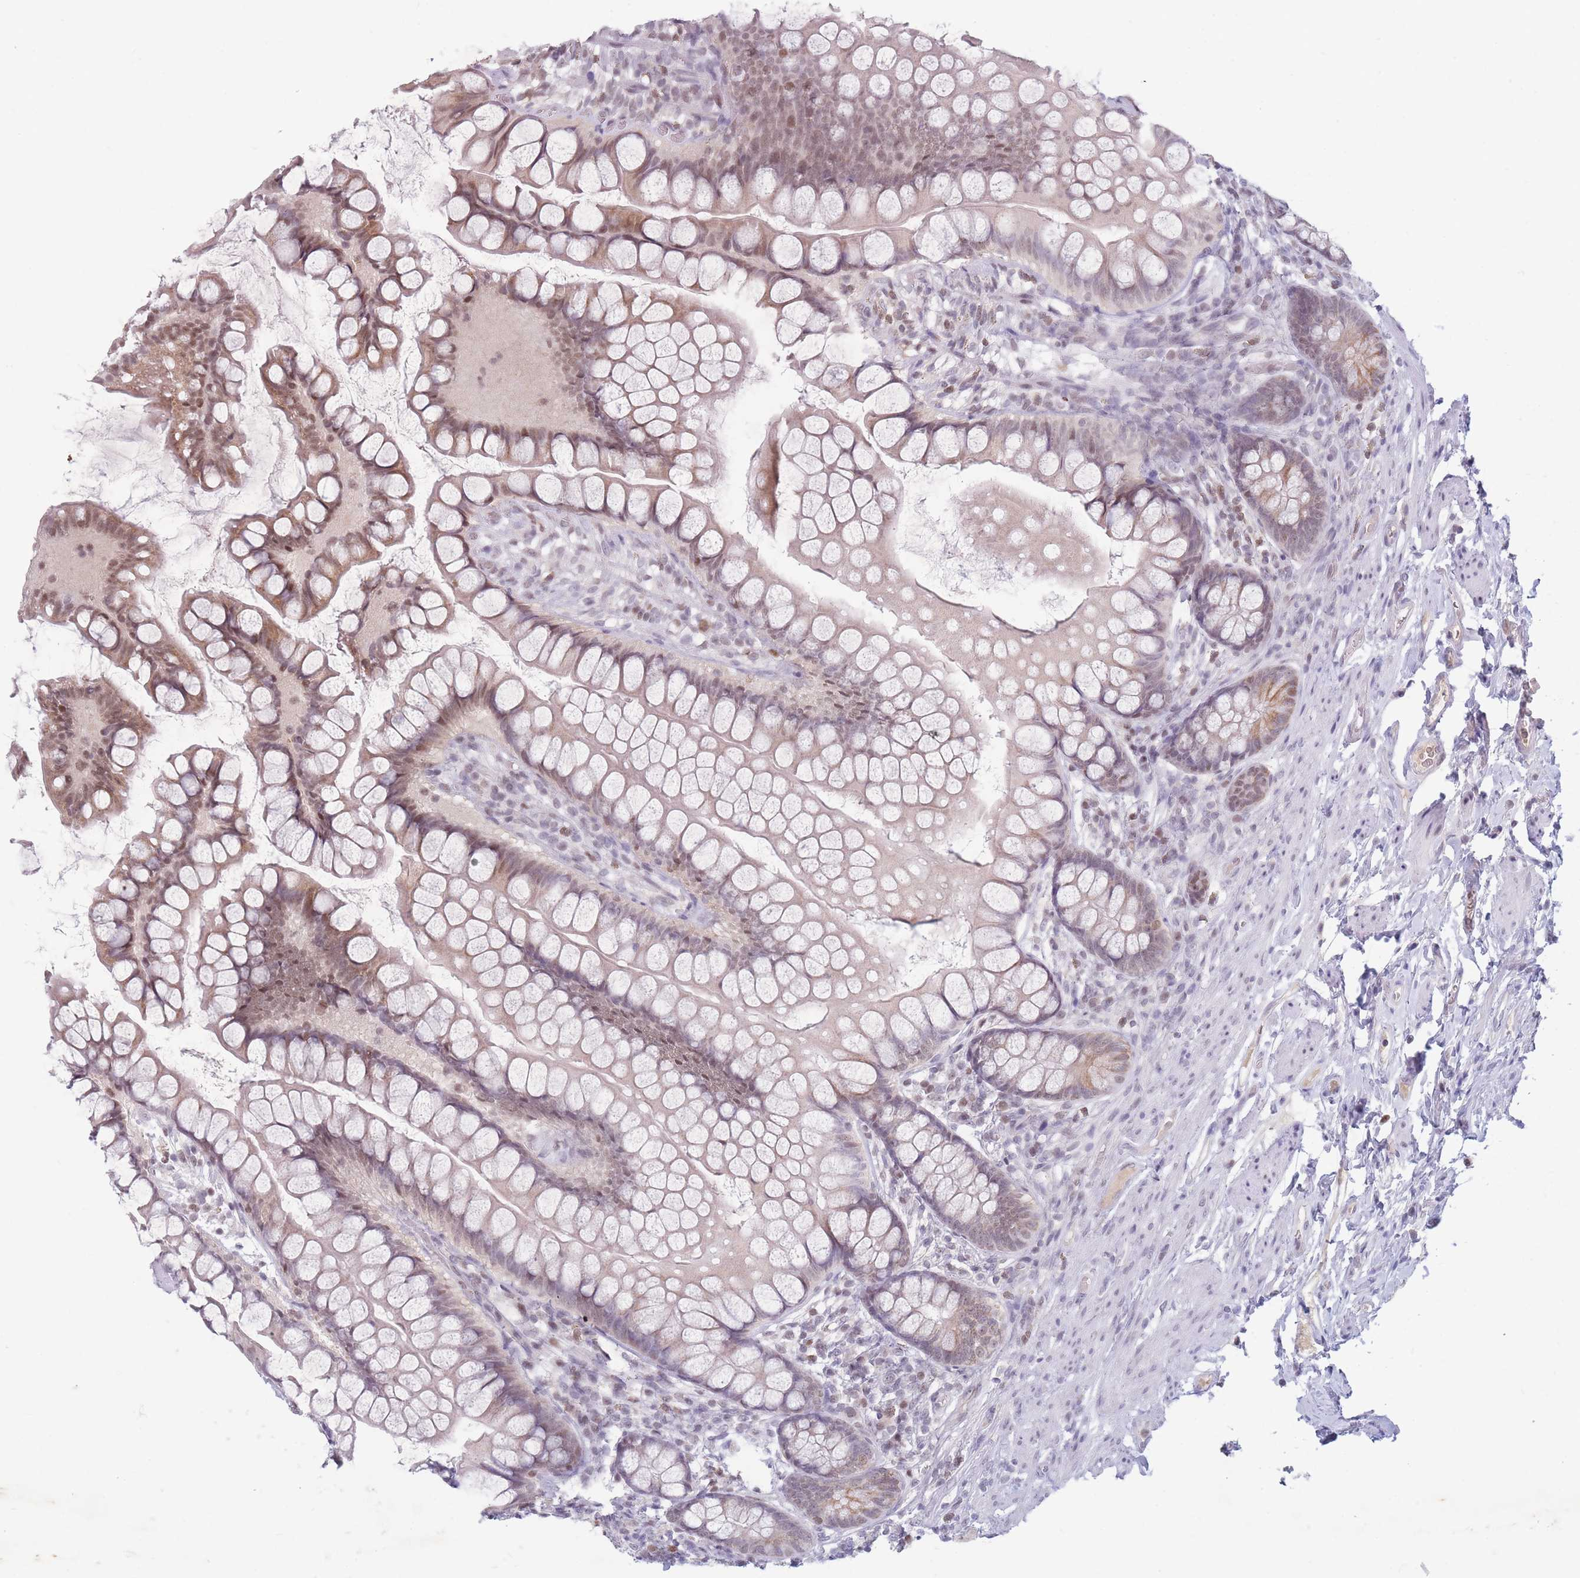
{"staining": {"intensity": "moderate", "quantity": "25%-75%", "location": "nuclear"}, "tissue": "small intestine", "cell_type": "Glandular cells", "image_type": "normal", "snomed": [{"axis": "morphology", "description": "Normal tissue, NOS"}, {"axis": "topography", "description": "Small intestine"}], "caption": "A high-resolution histopathology image shows immunohistochemistry staining of benign small intestine, which reveals moderate nuclear positivity in approximately 25%-75% of glandular cells.", "gene": "ARID3B", "patient": {"sex": "male", "age": 70}}